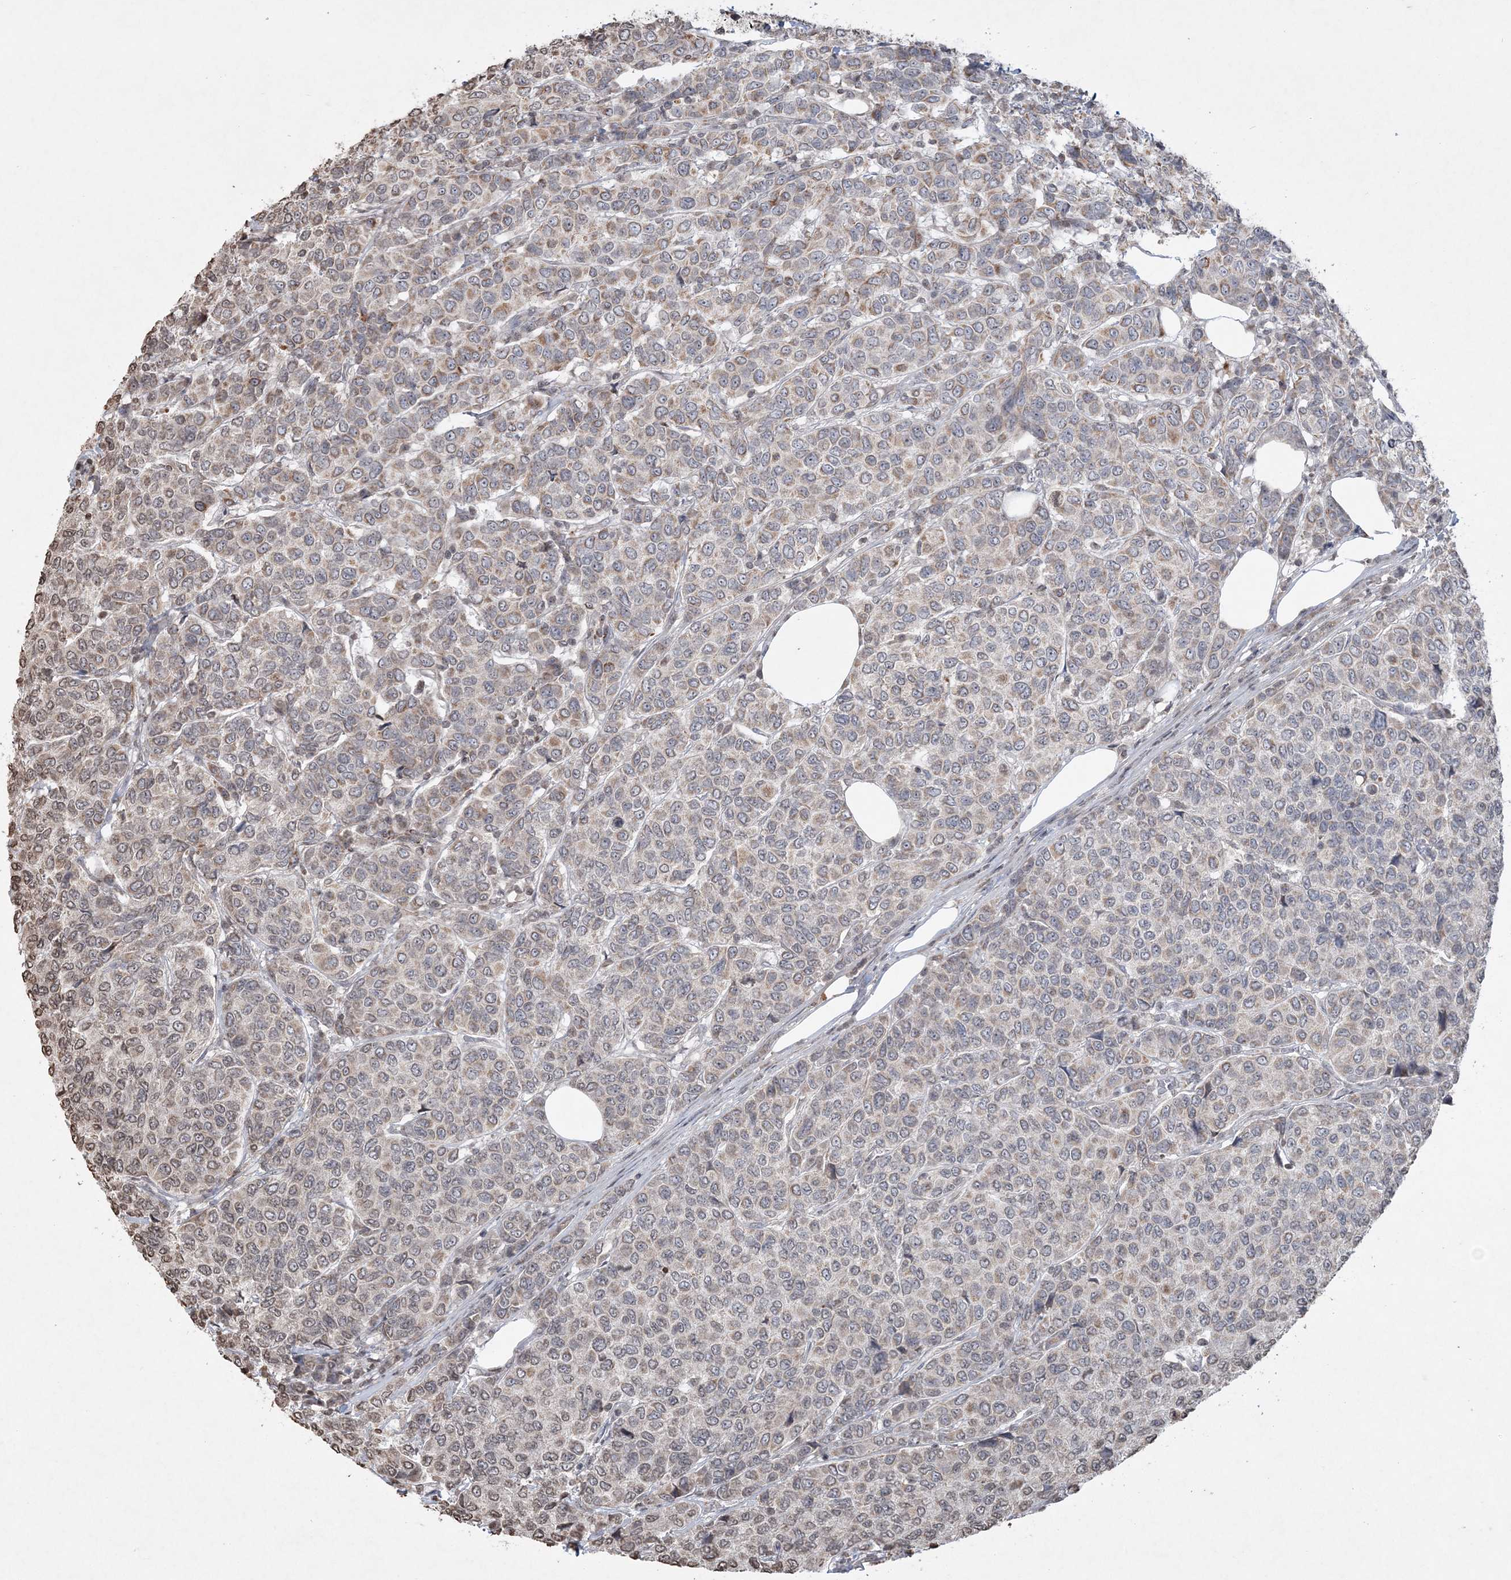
{"staining": {"intensity": "negative", "quantity": "none", "location": "none"}, "tissue": "breast cancer", "cell_type": "Tumor cells", "image_type": "cancer", "snomed": [{"axis": "morphology", "description": "Duct carcinoma"}, {"axis": "topography", "description": "Breast"}], "caption": "This is an immunohistochemistry (IHC) histopathology image of intraductal carcinoma (breast). There is no expression in tumor cells.", "gene": "TTC7A", "patient": {"sex": "female", "age": 55}}